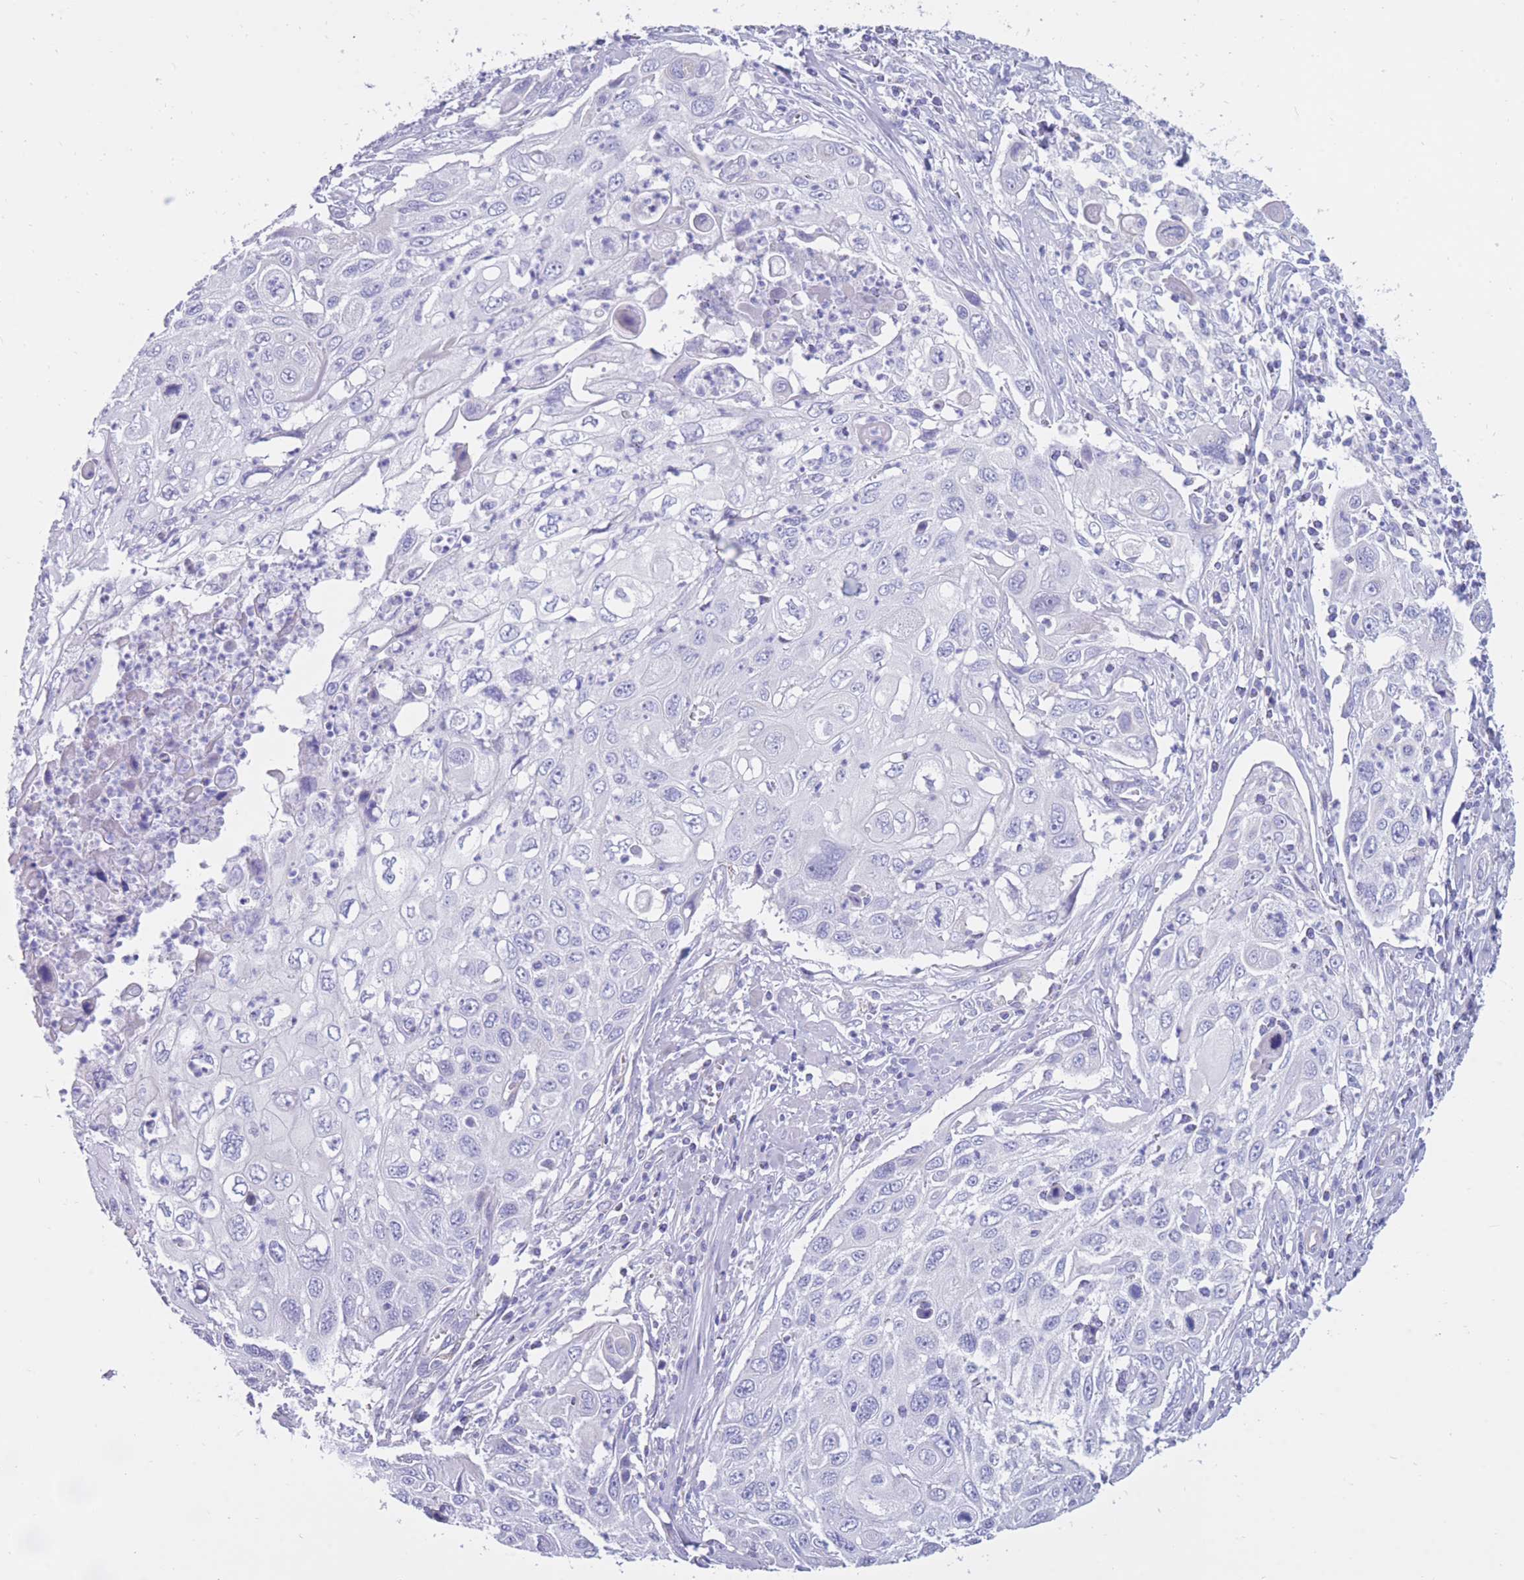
{"staining": {"intensity": "negative", "quantity": "none", "location": "none"}, "tissue": "cervical cancer", "cell_type": "Tumor cells", "image_type": "cancer", "snomed": [{"axis": "morphology", "description": "Squamous cell carcinoma, NOS"}, {"axis": "topography", "description": "Cervix"}], "caption": "Immunohistochemistry (IHC) micrograph of neoplastic tissue: human cervical squamous cell carcinoma stained with DAB (3,3'-diaminobenzidine) reveals no significant protein staining in tumor cells.", "gene": "INTS2", "patient": {"sex": "female", "age": 70}}